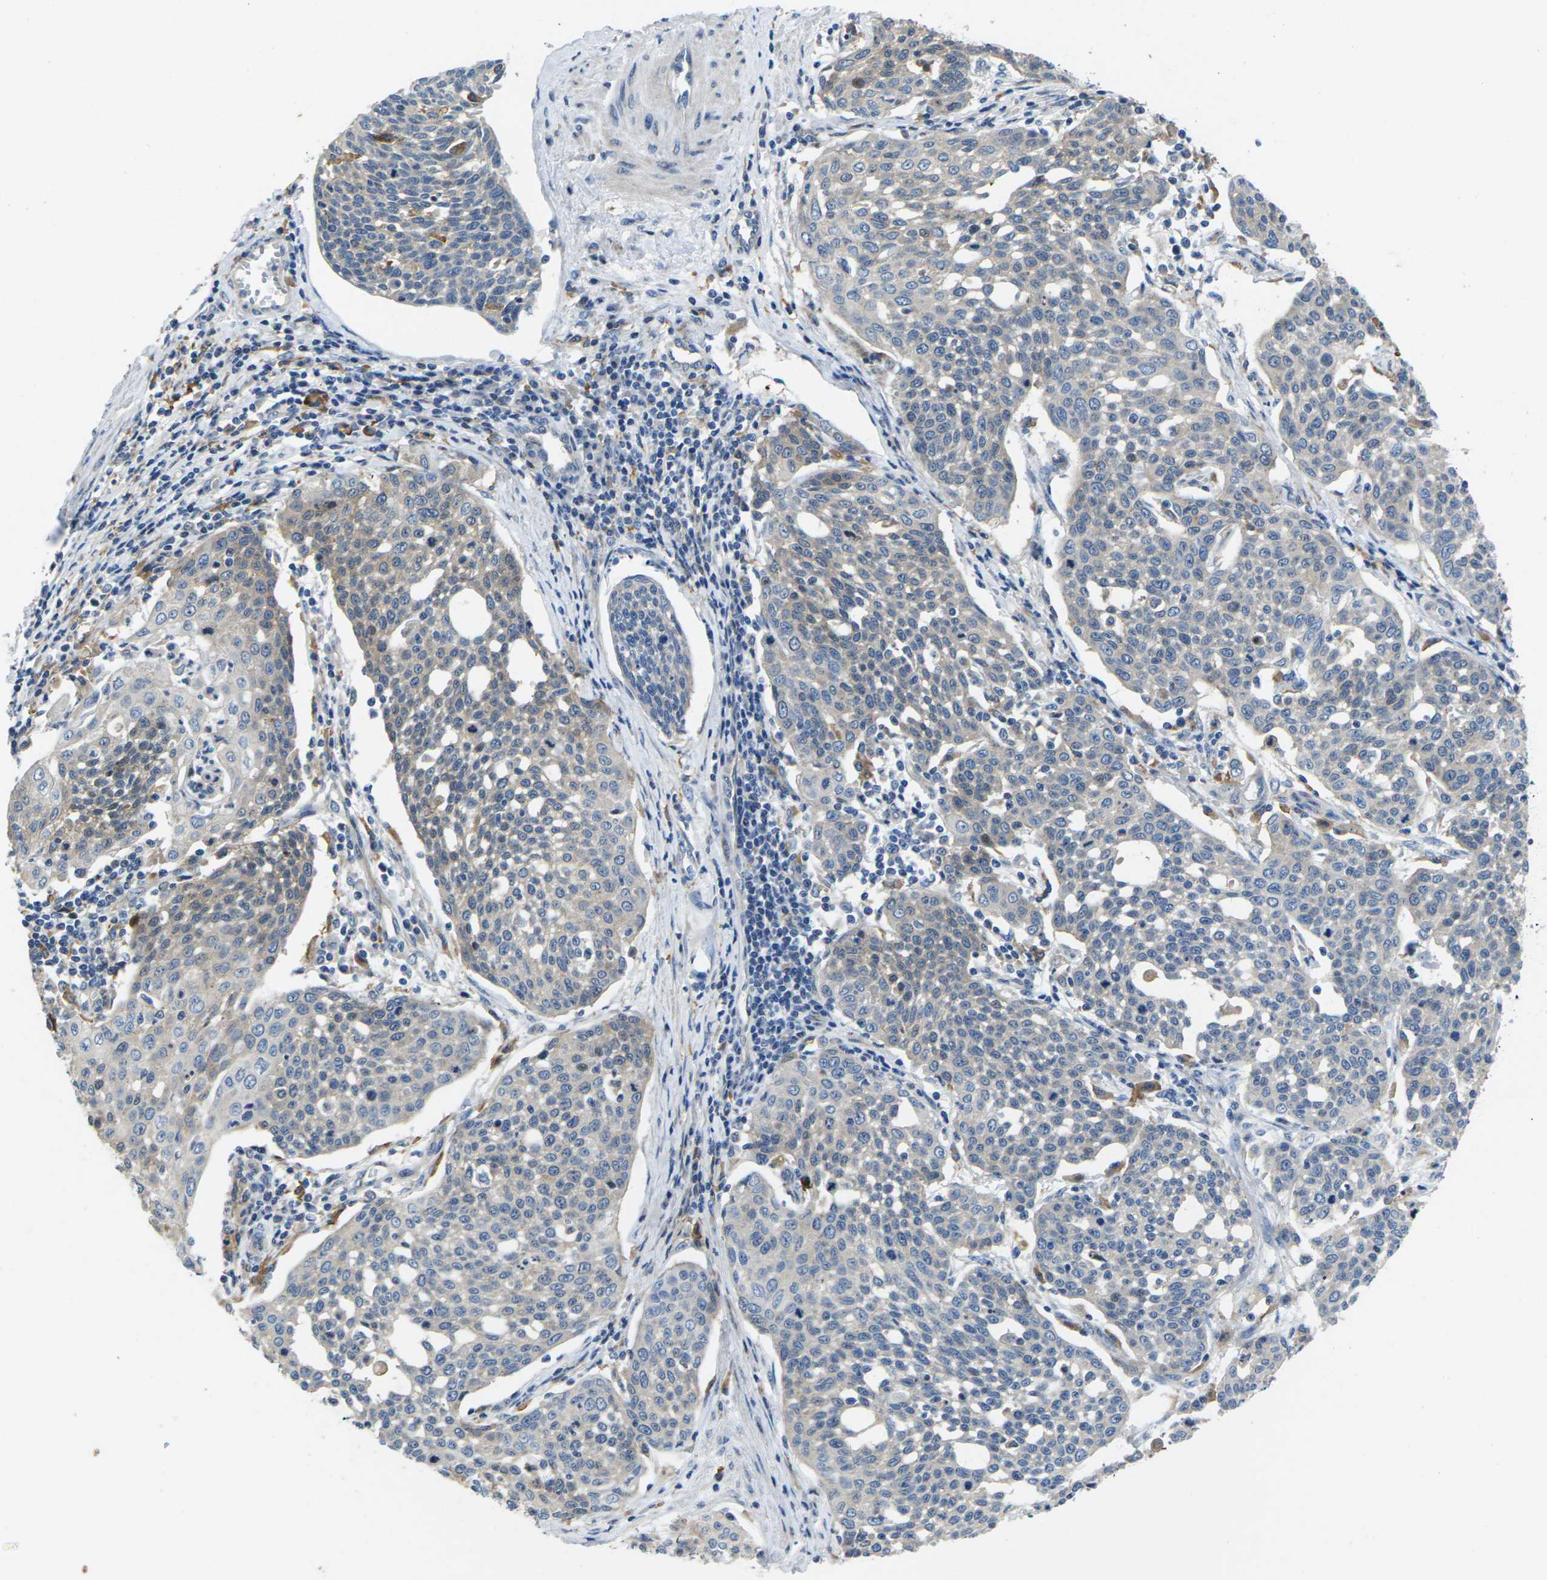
{"staining": {"intensity": "moderate", "quantity": "25%-75%", "location": "cytoplasmic/membranous"}, "tissue": "cervical cancer", "cell_type": "Tumor cells", "image_type": "cancer", "snomed": [{"axis": "morphology", "description": "Squamous cell carcinoma, NOS"}, {"axis": "topography", "description": "Cervix"}], "caption": "A high-resolution image shows immunohistochemistry (IHC) staining of cervical cancer, which demonstrates moderate cytoplasmic/membranous expression in approximately 25%-75% of tumor cells. (brown staining indicates protein expression, while blue staining denotes nuclei).", "gene": "SCNN1A", "patient": {"sex": "female", "age": 34}}